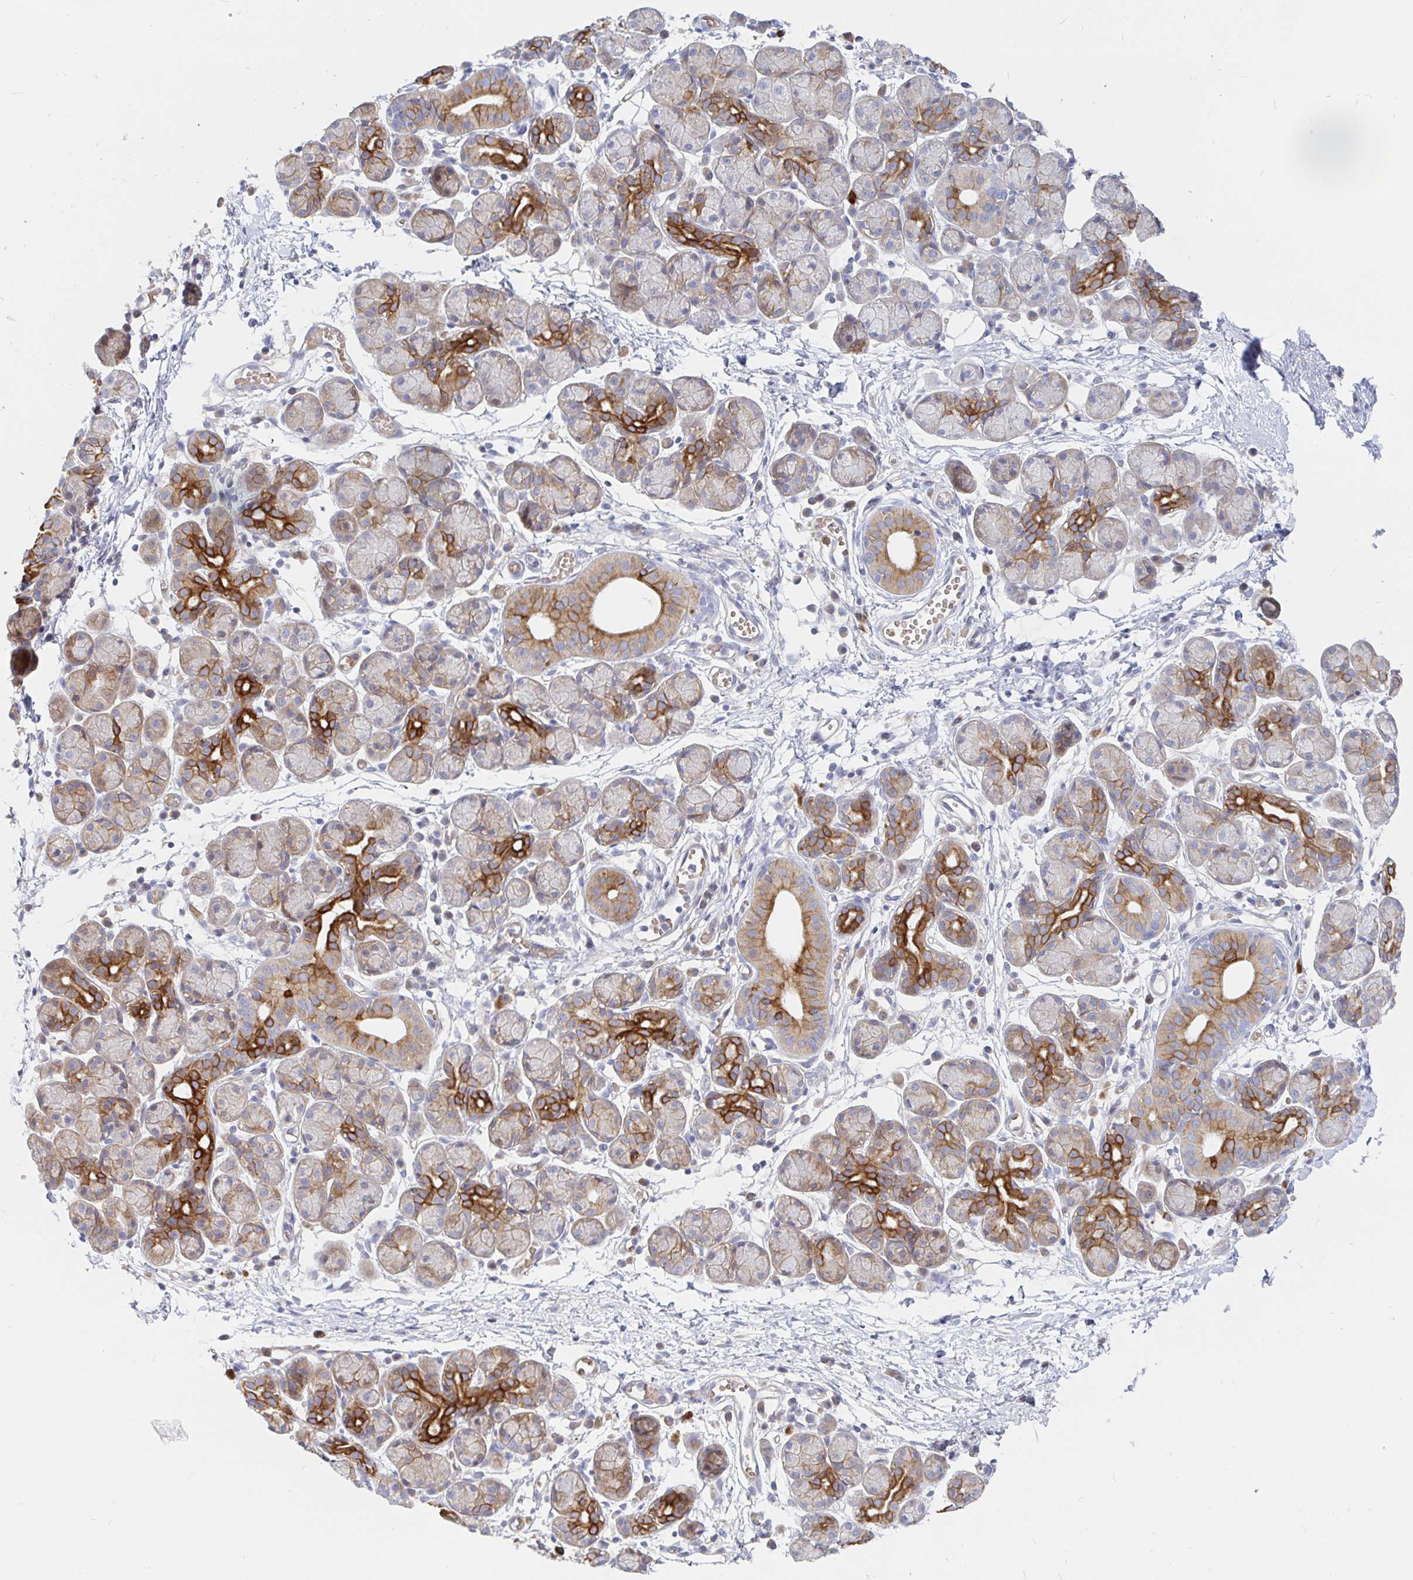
{"staining": {"intensity": "strong", "quantity": "<25%", "location": "cytoplasmic/membranous"}, "tissue": "salivary gland", "cell_type": "Glandular cells", "image_type": "normal", "snomed": [{"axis": "morphology", "description": "Normal tissue, NOS"}, {"axis": "morphology", "description": "Inflammation, NOS"}, {"axis": "topography", "description": "Lymph node"}, {"axis": "topography", "description": "Salivary gland"}], "caption": "This photomicrograph displays unremarkable salivary gland stained with IHC to label a protein in brown. The cytoplasmic/membranous of glandular cells show strong positivity for the protein. Nuclei are counter-stained blue.", "gene": "KCTD19", "patient": {"sex": "male", "age": 3}}